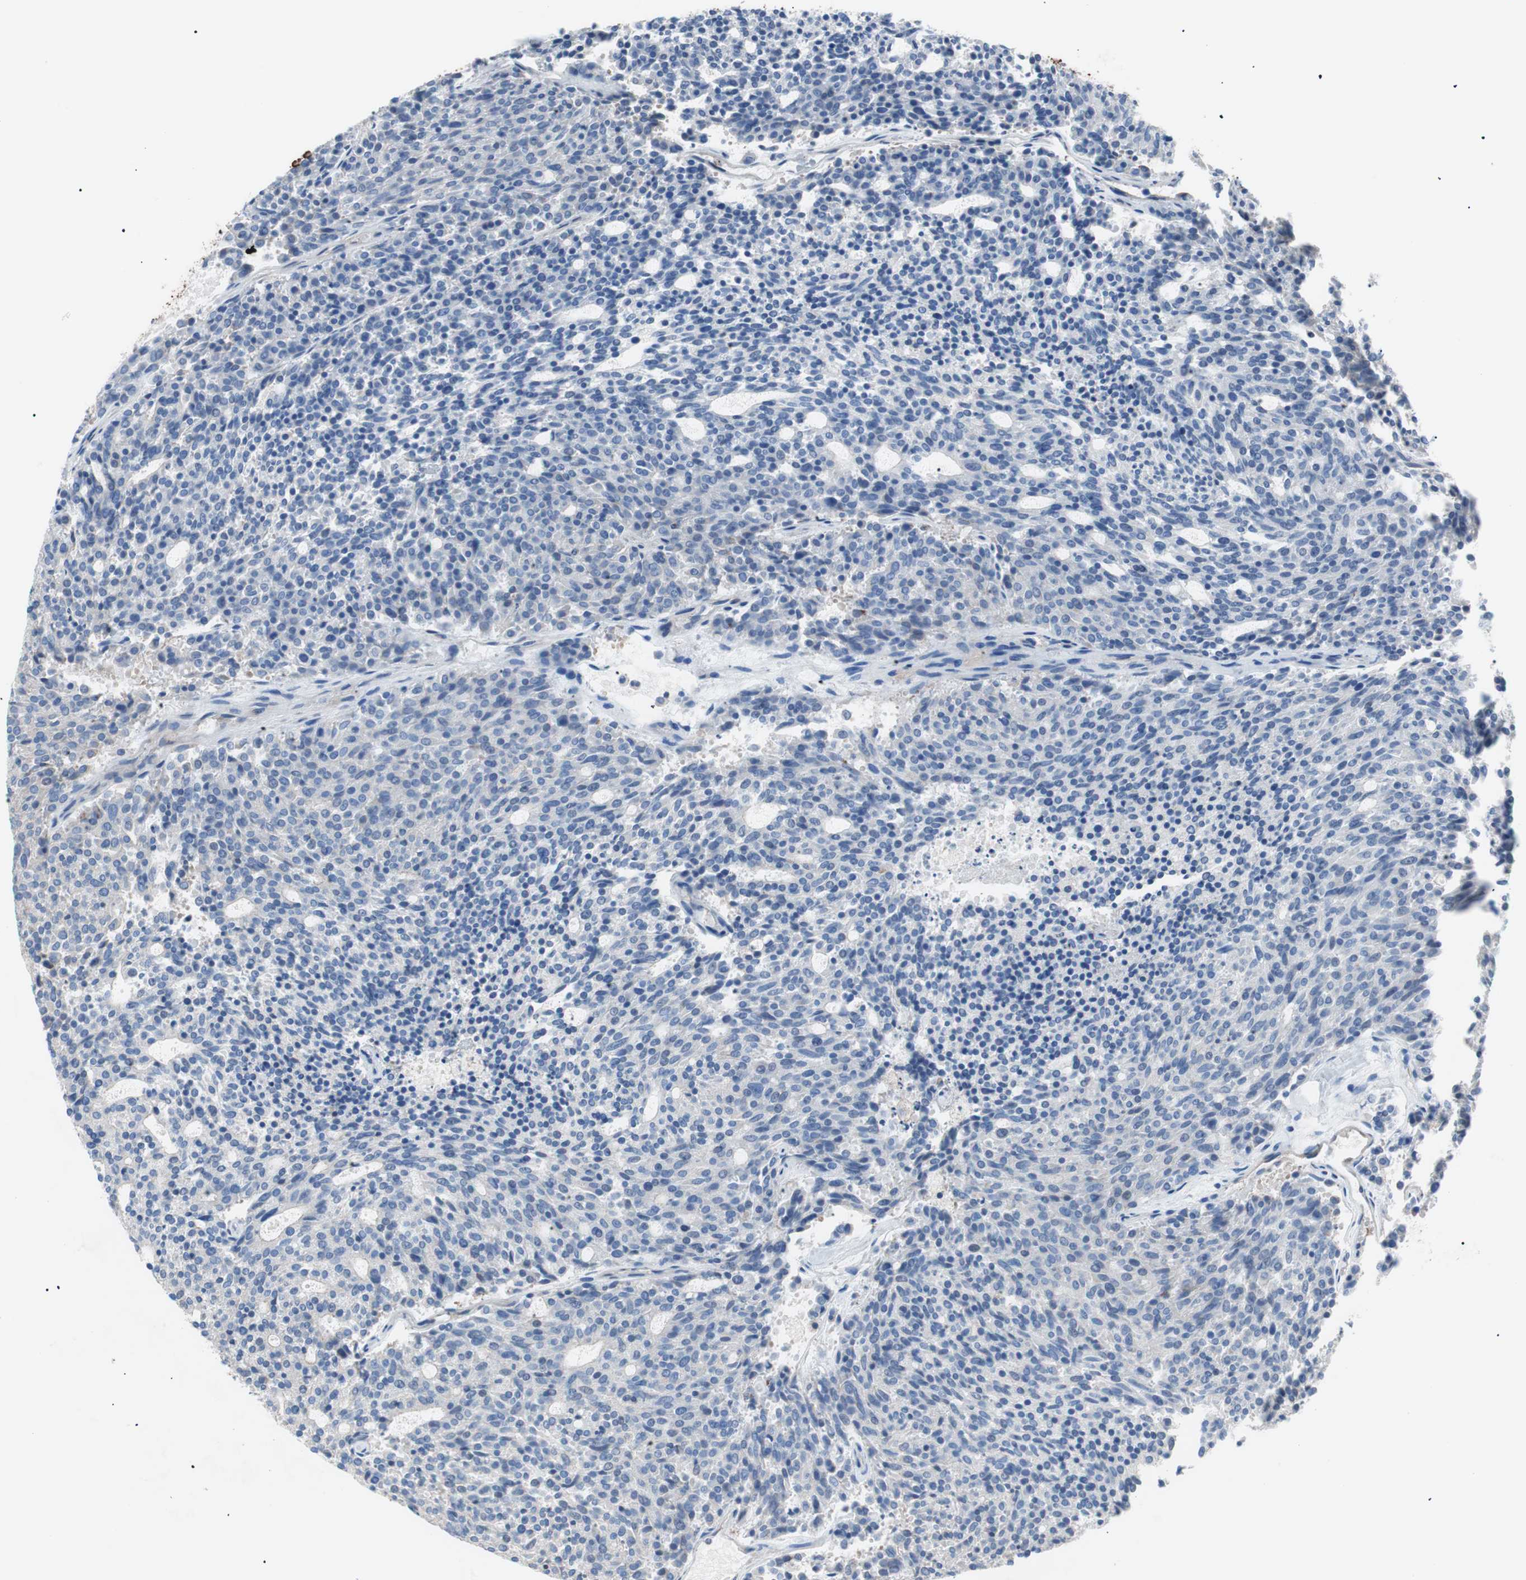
{"staining": {"intensity": "negative", "quantity": "none", "location": "none"}, "tissue": "carcinoid", "cell_type": "Tumor cells", "image_type": "cancer", "snomed": [{"axis": "morphology", "description": "Carcinoid, malignant, NOS"}, {"axis": "topography", "description": "Pancreas"}], "caption": "Photomicrograph shows no significant protein positivity in tumor cells of malignant carcinoid.", "gene": "GPR160", "patient": {"sex": "female", "age": 54}}